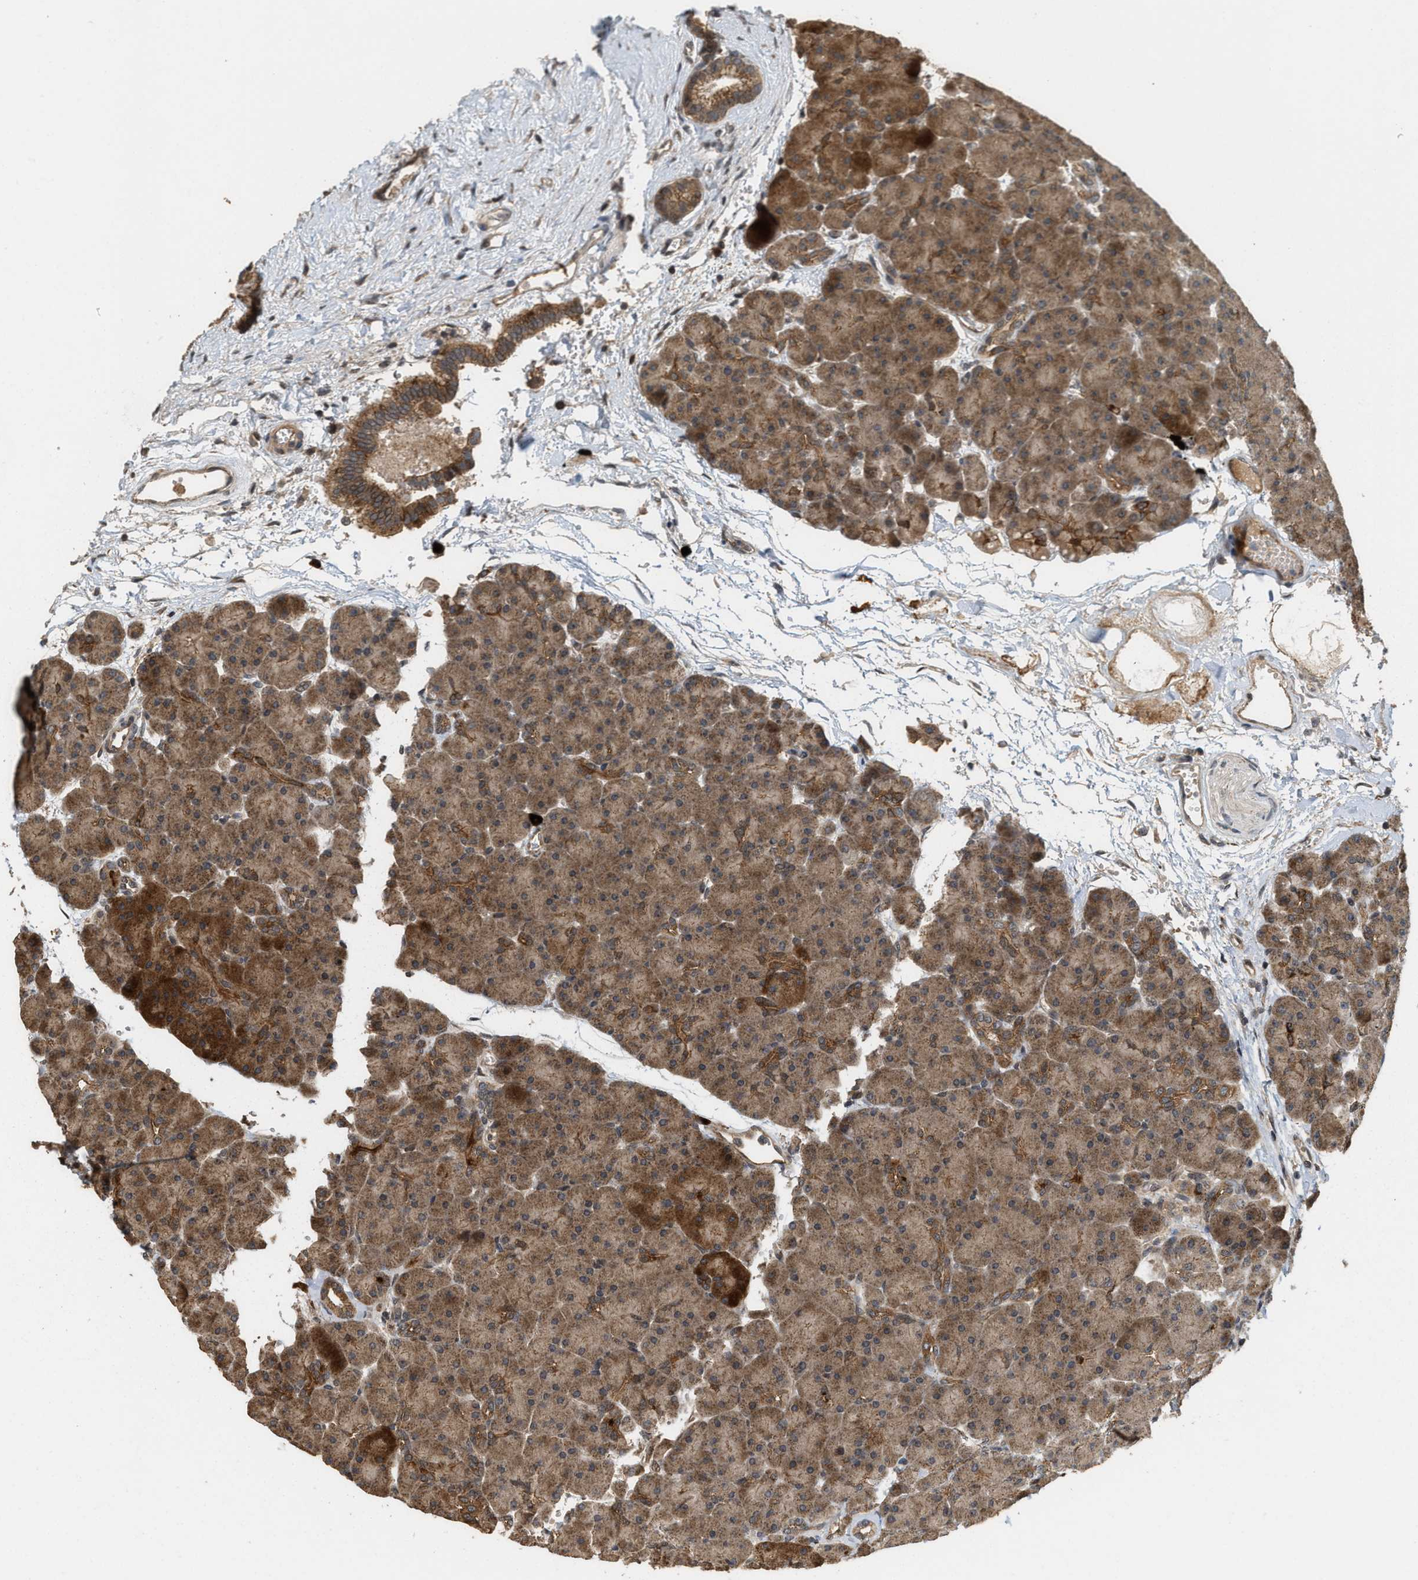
{"staining": {"intensity": "moderate", "quantity": ">75%", "location": "cytoplasmic/membranous"}, "tissue": "pancreas", "cell_type": "Exocrine glandular cells", "image_type": "normal", "snomed": [{"axis": "morphology", "description": "Normal tissue, NOS"}, {"axis": "topography", "description": "Pancreas"}], "caption": "Approximately >75% of exocrine glandular cells in normal pancreas exhibit moderate cytoplasmic/membranous protein positivity as visualized by brown immunohistochemical staining.", "gene": "ELP2", "patient": {"sex": "male", "age": 66}}